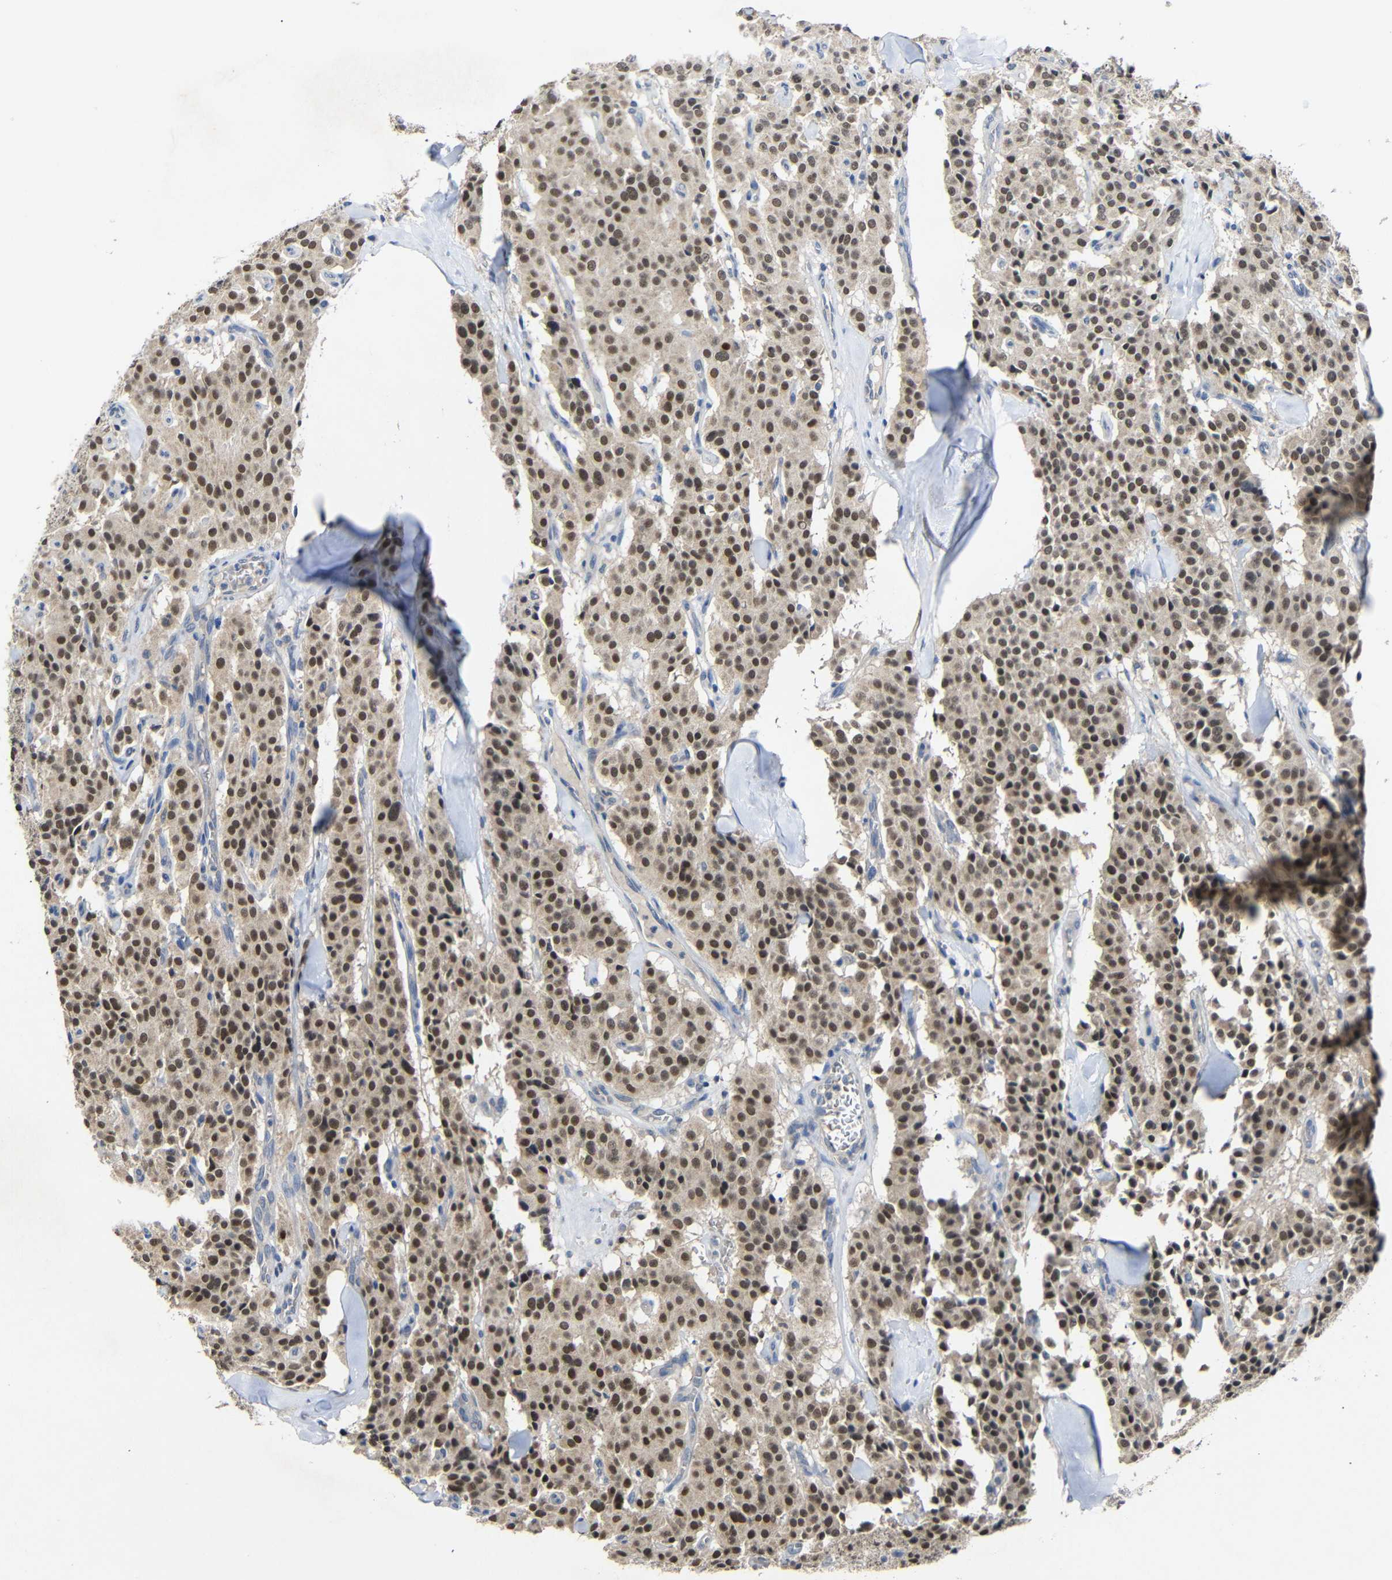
{"staining": {"intensity": "strong", "quantity": ">75%", "location": "nuclear"}, "tissue": "carcinoid", "cell_type": "Tumor cells", "image_type": "cancer", "snomed": [{"axis": "morphology", "description": "Carcinoid, malignant, NOS"}, {"axis": "topography", "description": "Lung"}], "caption": "A brown stain shows strong nuclear expression of a protein in human carcinoid (malignant) tumor cells.", "gene": "HNF1A", "patient": {"sex": "male", "age": 30}}